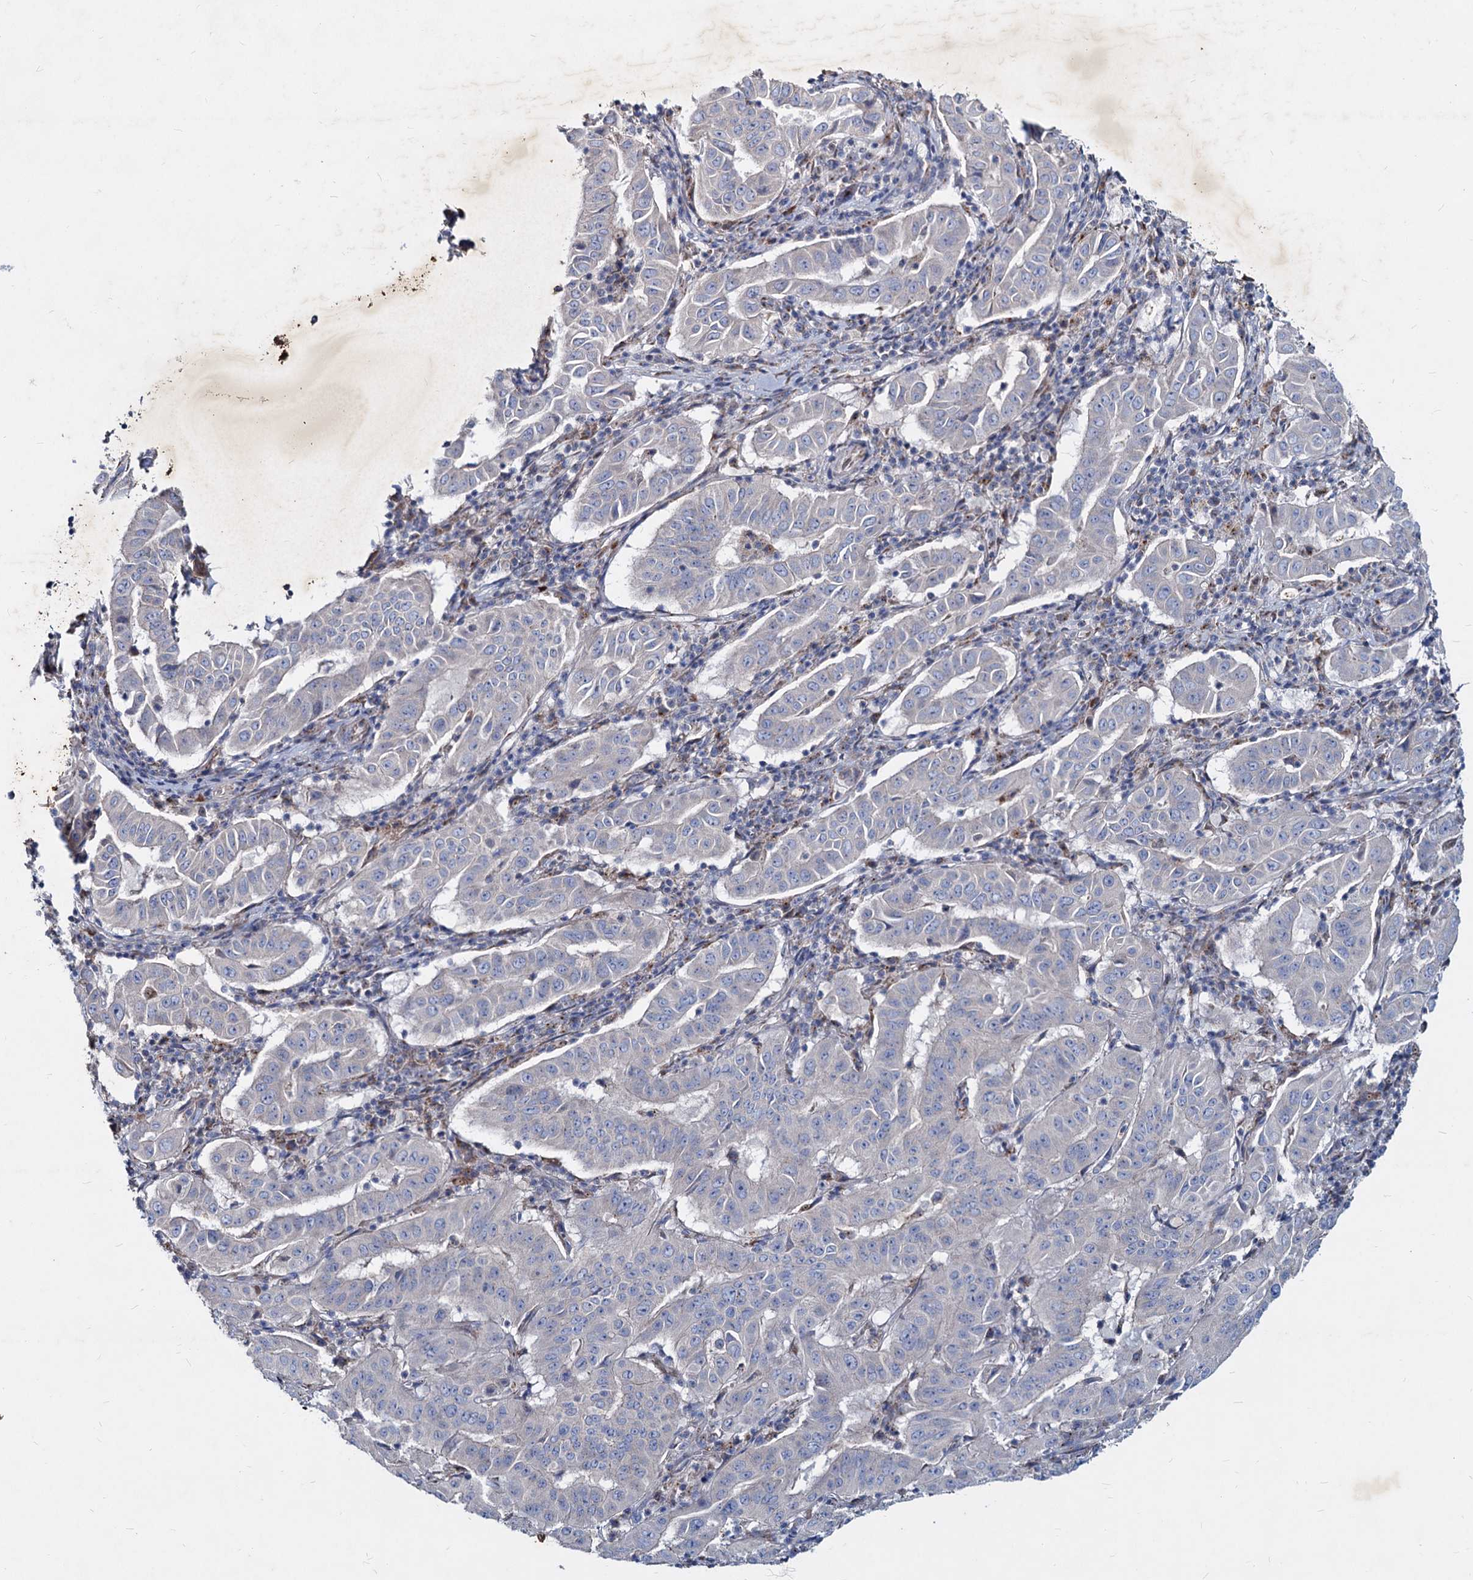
{"staining": {"intensity": "negative", "quantity": "none", "location": "none"}, "tissue": "pancreatic cancer", "cell_type": "Tumor cells", "image_type": "cancer", "snomed": [{"axis": "morphology", "description": "Adenocarcinoma, NOS"}, {"axis": "topography", "description": "Pancreas"}], "caption": "Pancreatic adenocarcinoma stained for a protein using immunohistochemistry (IHC) displays no staining tumor cells.", "gene": "AGBL4", "patient": {"sex": "male", "age": 63}}